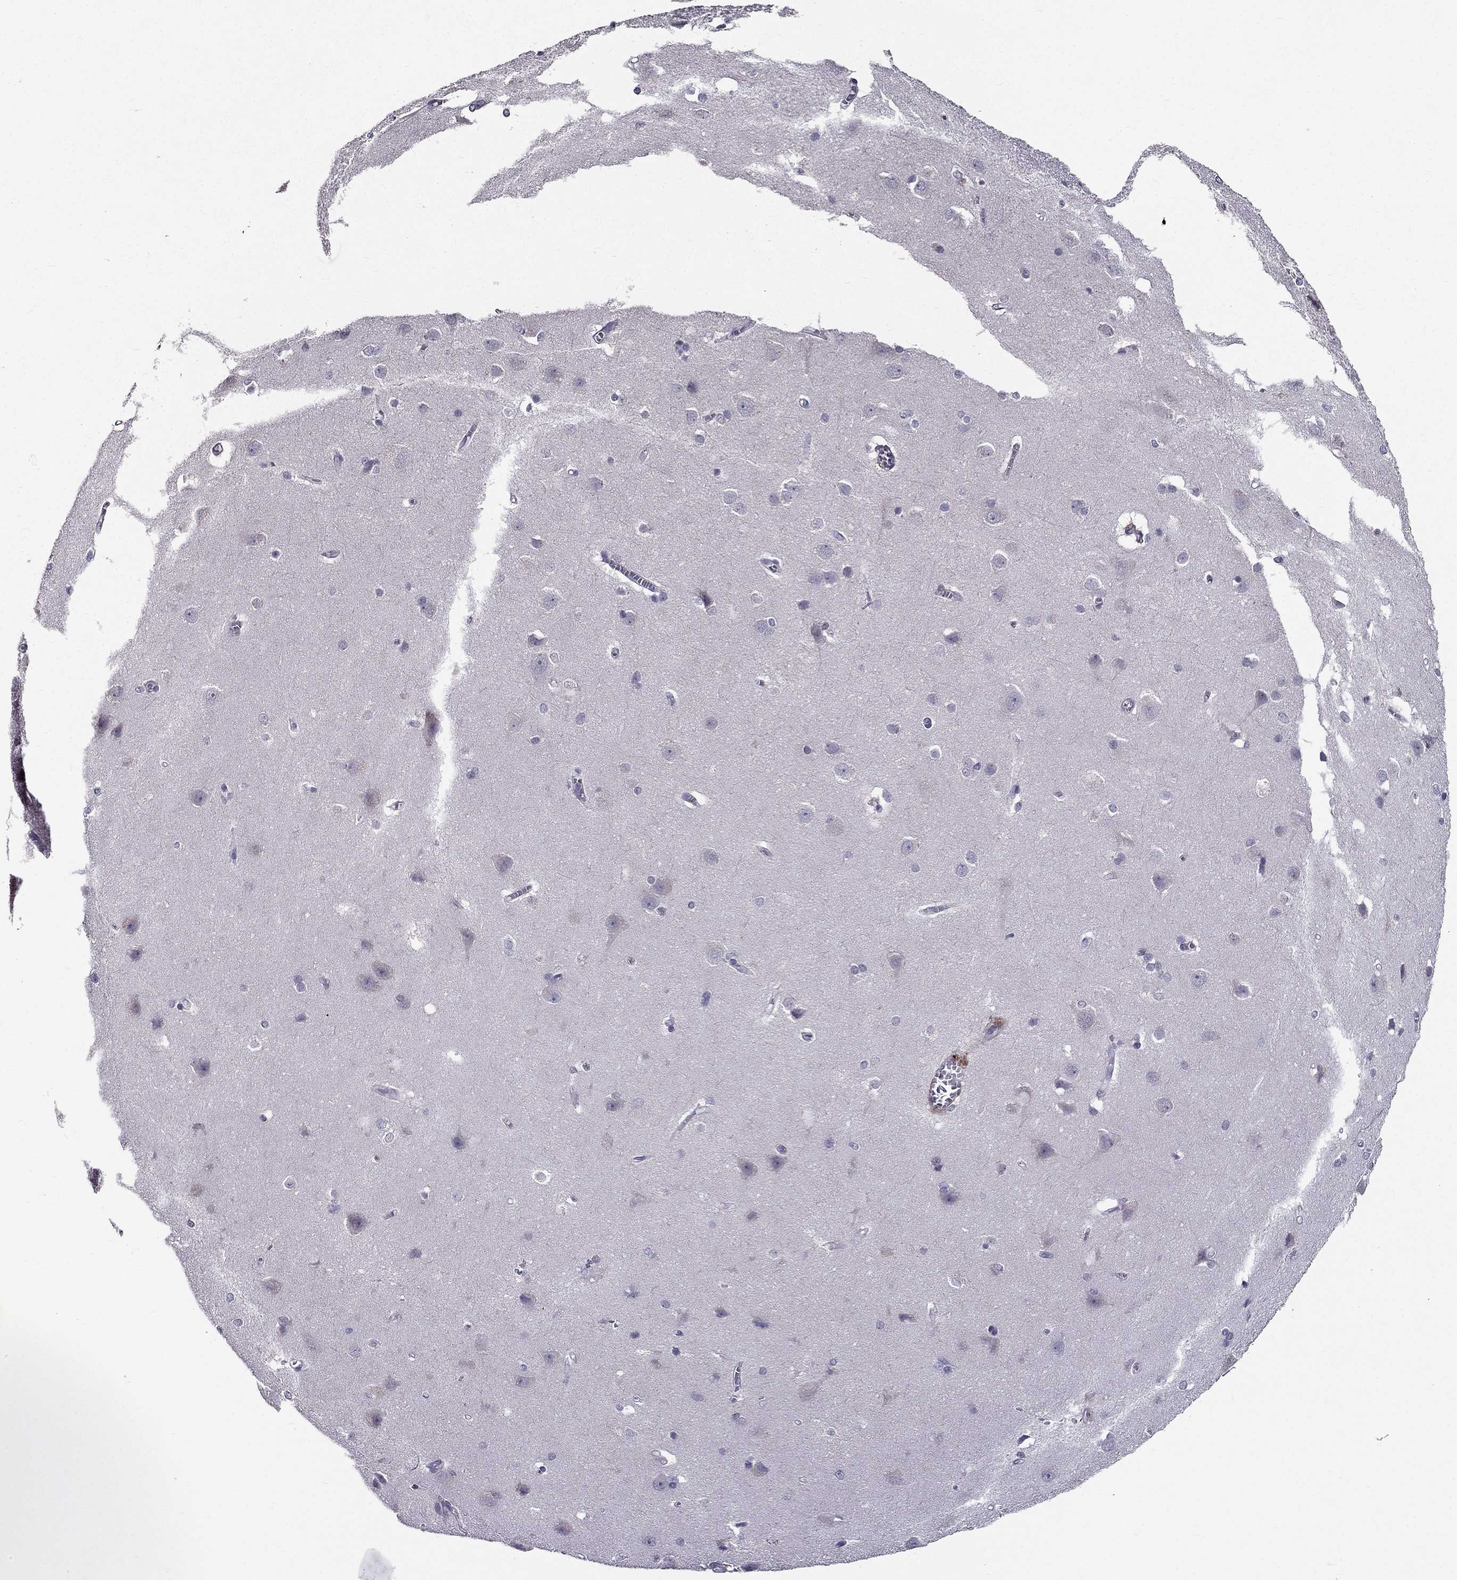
{"staining": {"intensity": "negative", "quantity": "none", "location": "none"}, "tissue": "cerebral cortex", "cell_type": "Endothelial cells", "image_type": "normal", "snomed": [{"axis": "morphology", "description": "Normal tissue, NOS"}, {"axis": "topography", "description": "Cerebral cortex"}], "caption": "Immunohistochemistry of normal human cerebral cortex demonstrates no staining in endothelial cells.", "gene": "DUSP15", "patient": {"sex": "male", "age": 37}}